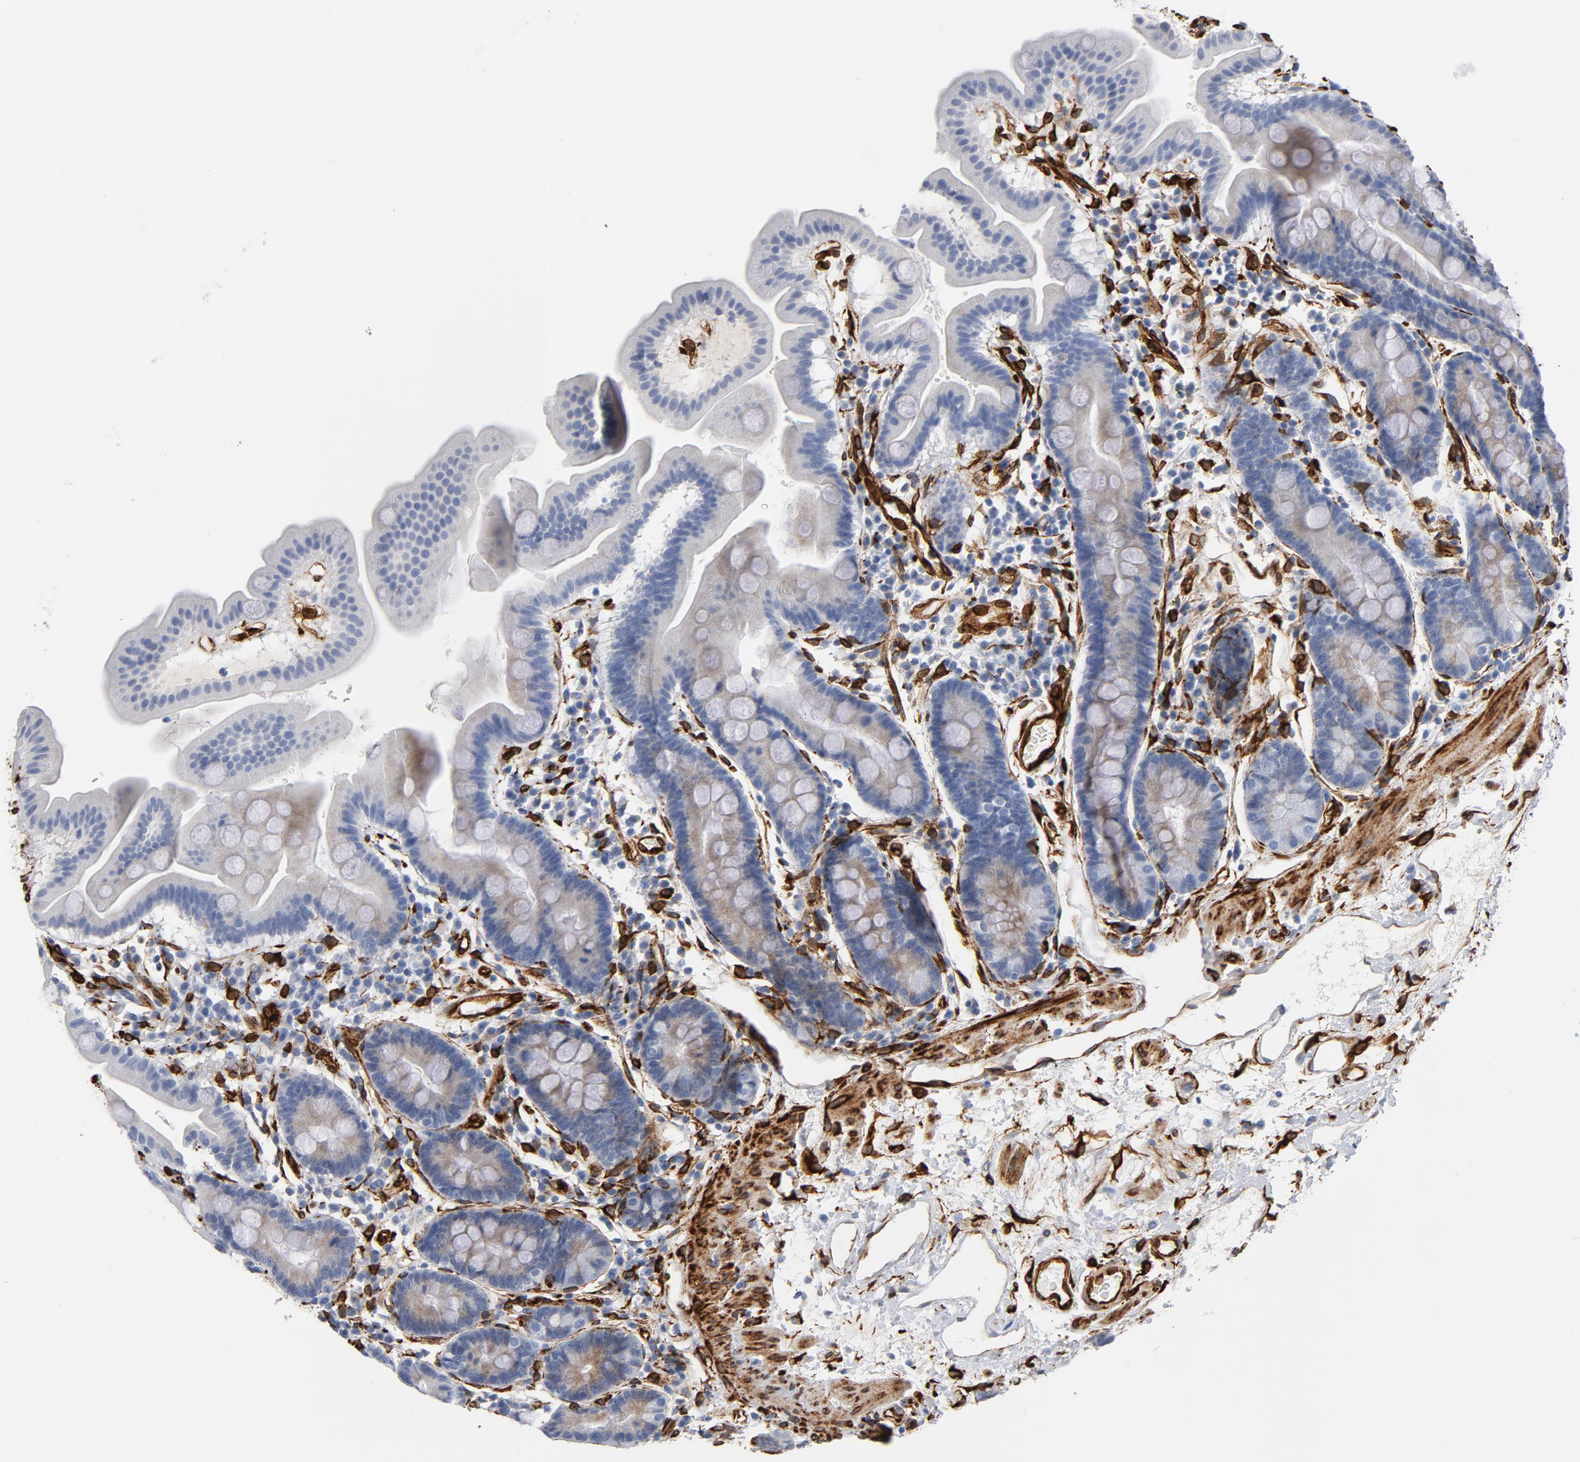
{"staining": {"intensity": "negative", "quantity": "none", "location": "none"}, "tissue": "duodenum", "cell_type": "Glandular cells", "image_type": "normal", "snomed": [{"axis": "morphology", "description": "Normal tissue, NOS"}, {"axis": "topography", "description": "Duodenum"}], "caption": "The image displays no staining of glandular cells in unremarkable duodenum. (DAB IHC with hematoxylin counter stain).", "gene": "SERPINH1", "patient": {"sex": "male", "age": 50}}